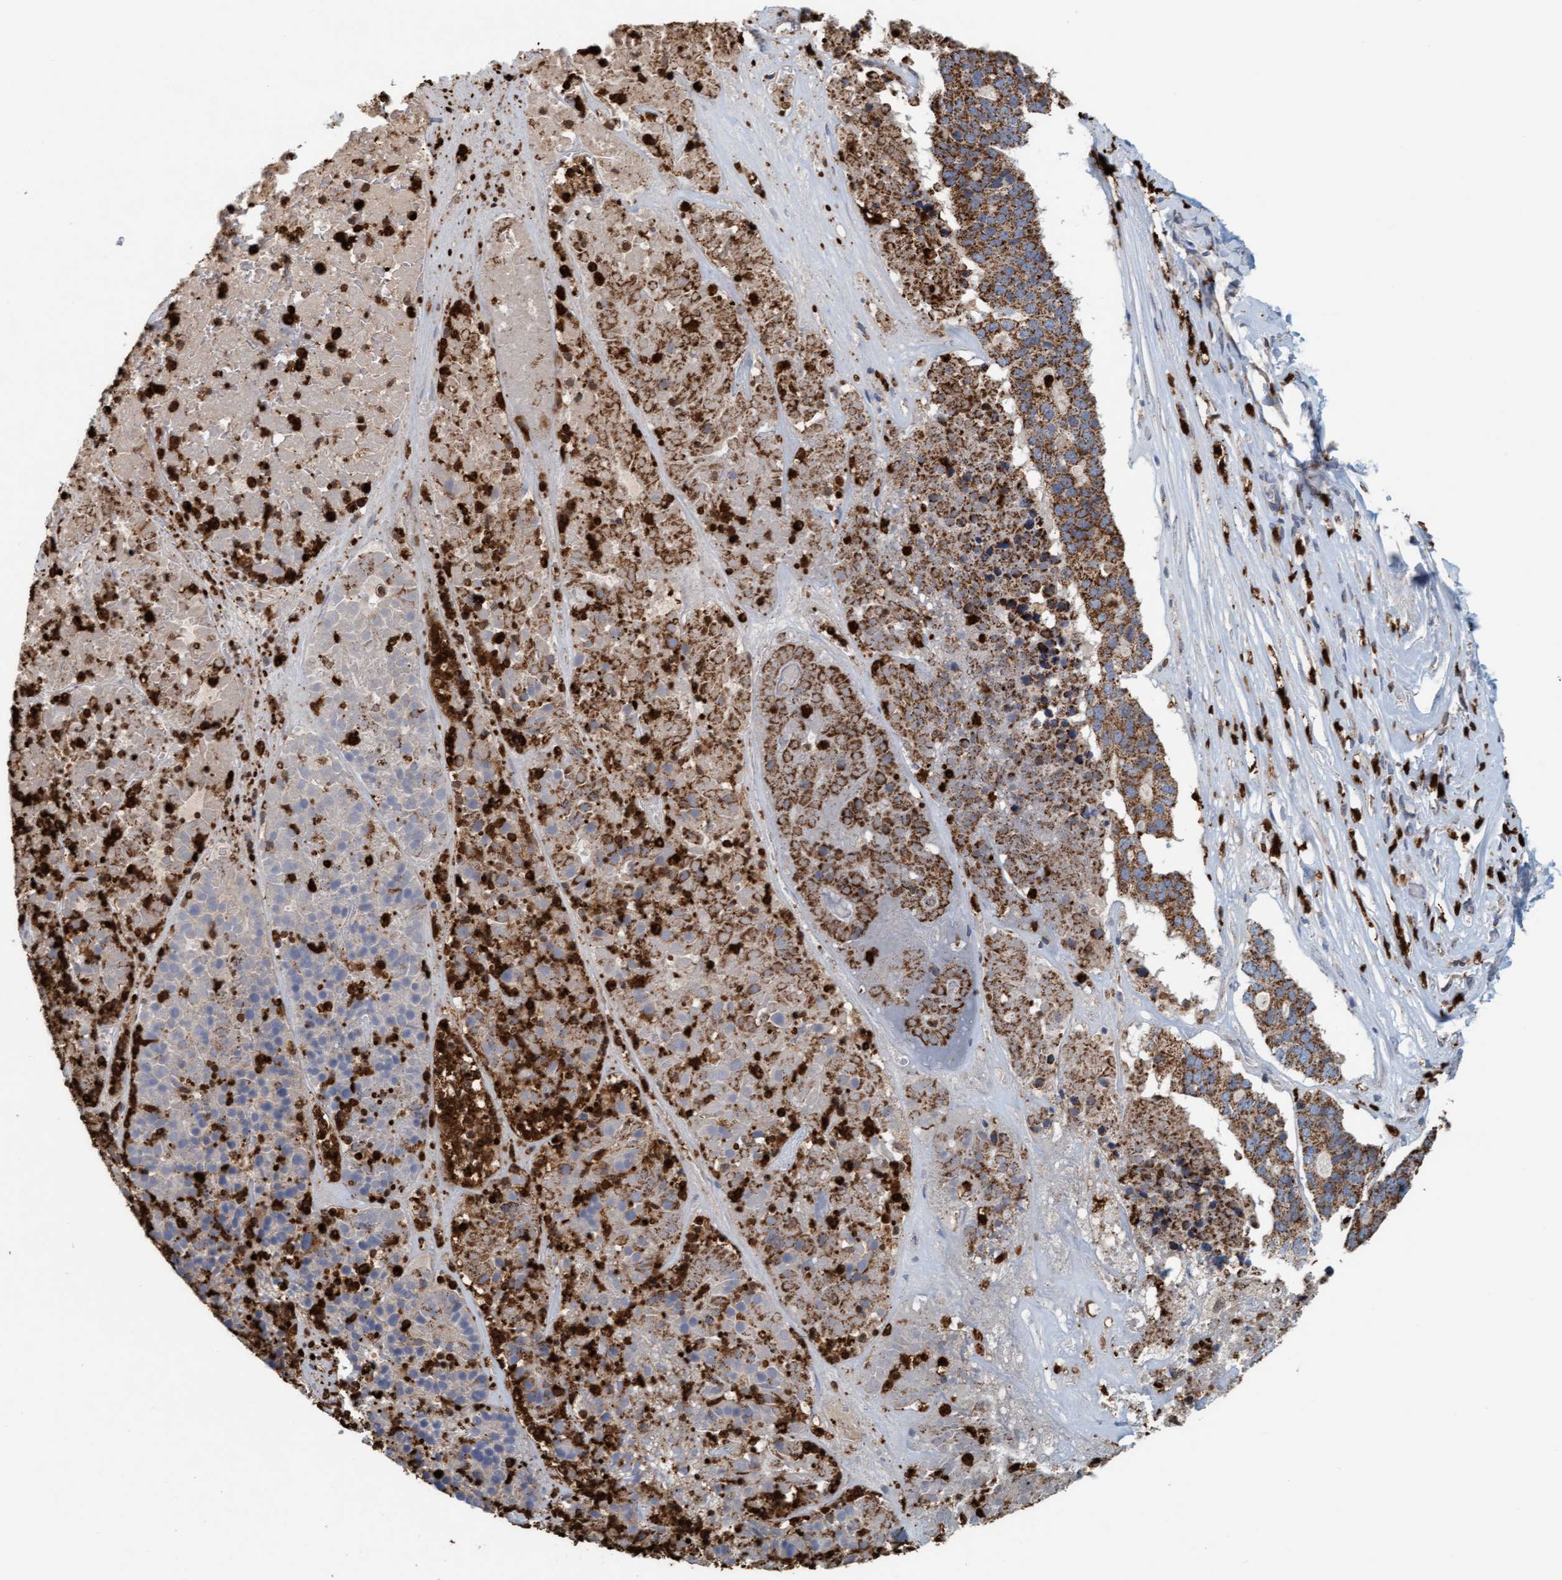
{"staining": {"intensity": "moderate", "quantity": "<25%", "location": "cytoplasmic/membranous"}, "tissue": "pancreatic cancer", "cell_type": "Tumor cells", "image_type": "cancer", "snomed": [{"axis": "morphology", "description": "Adenocarcinoma, NOS"}, {"axis": "topography", "description": "Pancreas"}], "caption": "Brown immunohistochemical staining in adenocarcinoma (pancreatic) displays moderate cytoplasmic/membranous expression in approximately <25% of tumor cells.", "gene": "B9D1", "patient": {"sex": "male", "age": 50}}